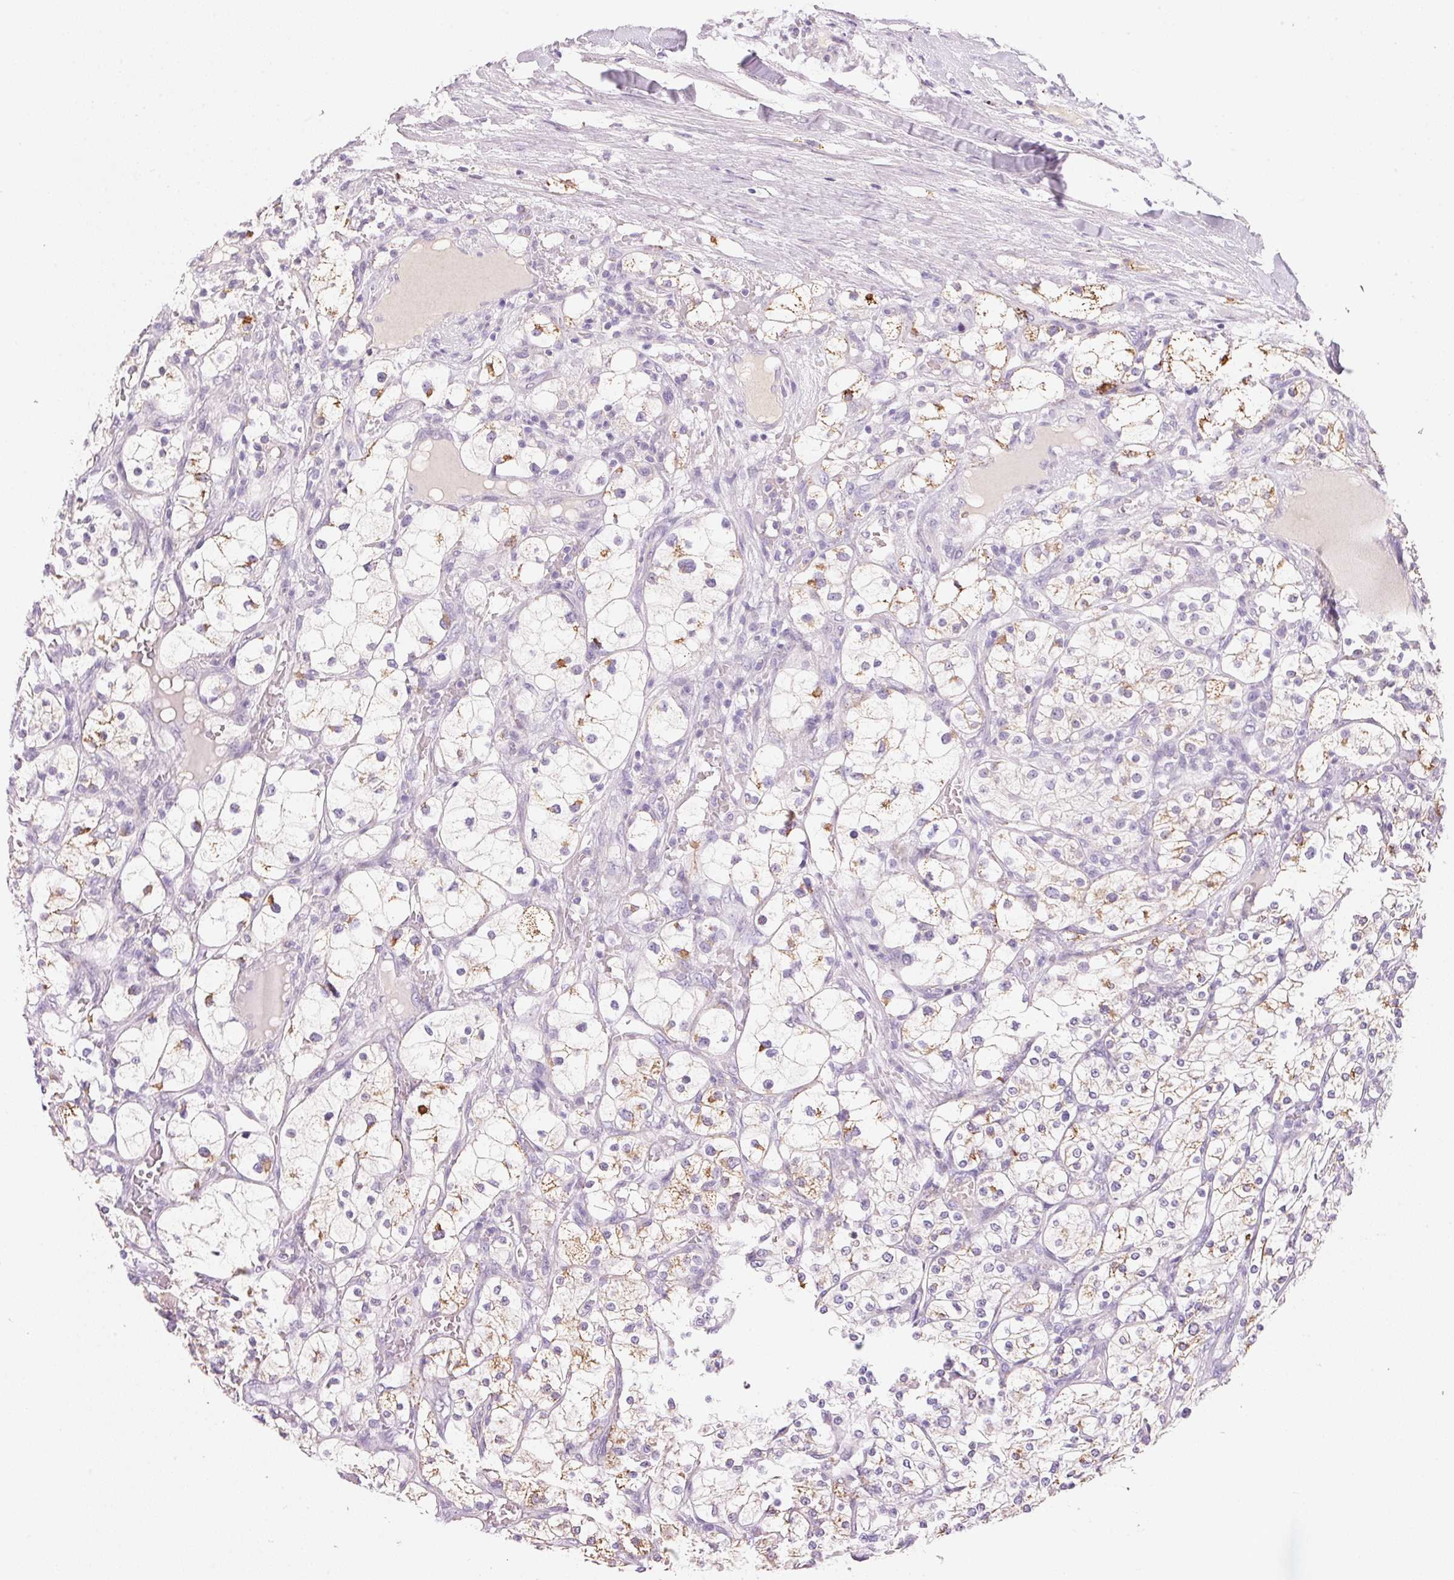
{"staining": {"intensity": "negative", "quantity": "none", "location": "none"}, "tissue": "renal cancer", "cell_type": "Tumor cells", "image_type": "cancer", "snomed": [{"axis": "morphology", "description": "Adenocarcinoma, NOS"}, {"axis": "topography", "description": "Kidney"}], "caption": "Tumor cells are negative for protein expression in human adenocarcinoma (renal).", "gene": "CYP11B1", "patient": {"sex": "male", "age": 80}}